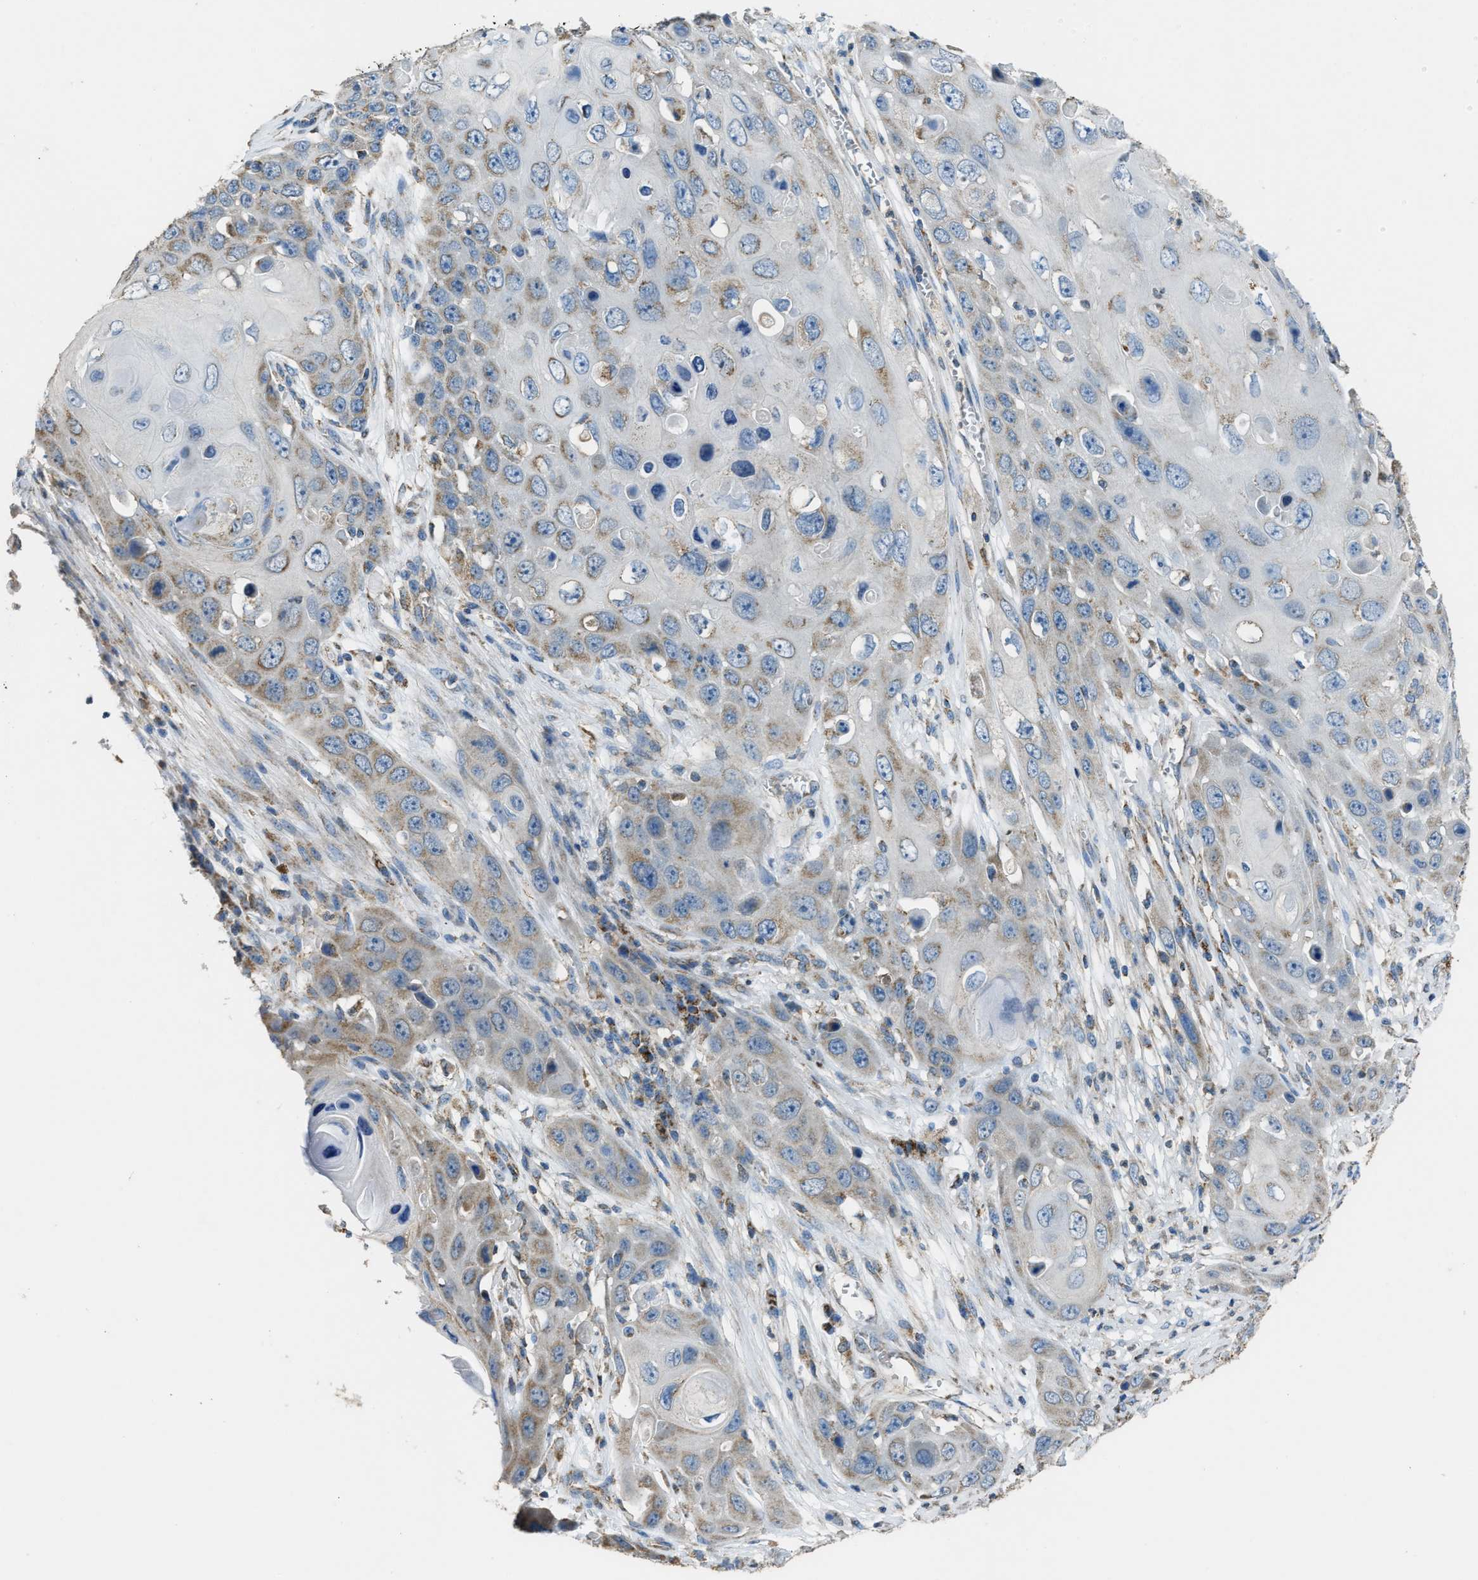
{"staining": {"intensity": "moderate", "quantity": "25%-75%", "location": "cytoplasmic/membranous"}, "tissue": "skin cancer", "cell_type": "Tumor cells", "image_type": "cancer", "snomed": [{"axis": "morphology", "description": "Squamous cell carcinoma, NOS"}, {"axis": "topography", "description": "Skin"}], "caption": "An IHC micrograph of neoplastic tissue is shown. Protein staining in brown labels moderate cytoplasmic/membranous positivity in squamous cell carcinoma (skin) within tumor cells. (DAB (3,3'-diaminobenzidine) IHC with brightfield microscopy, high magnification).", "gene": "SLC25A11", "patient": {"sex": "male", "age": 55}}